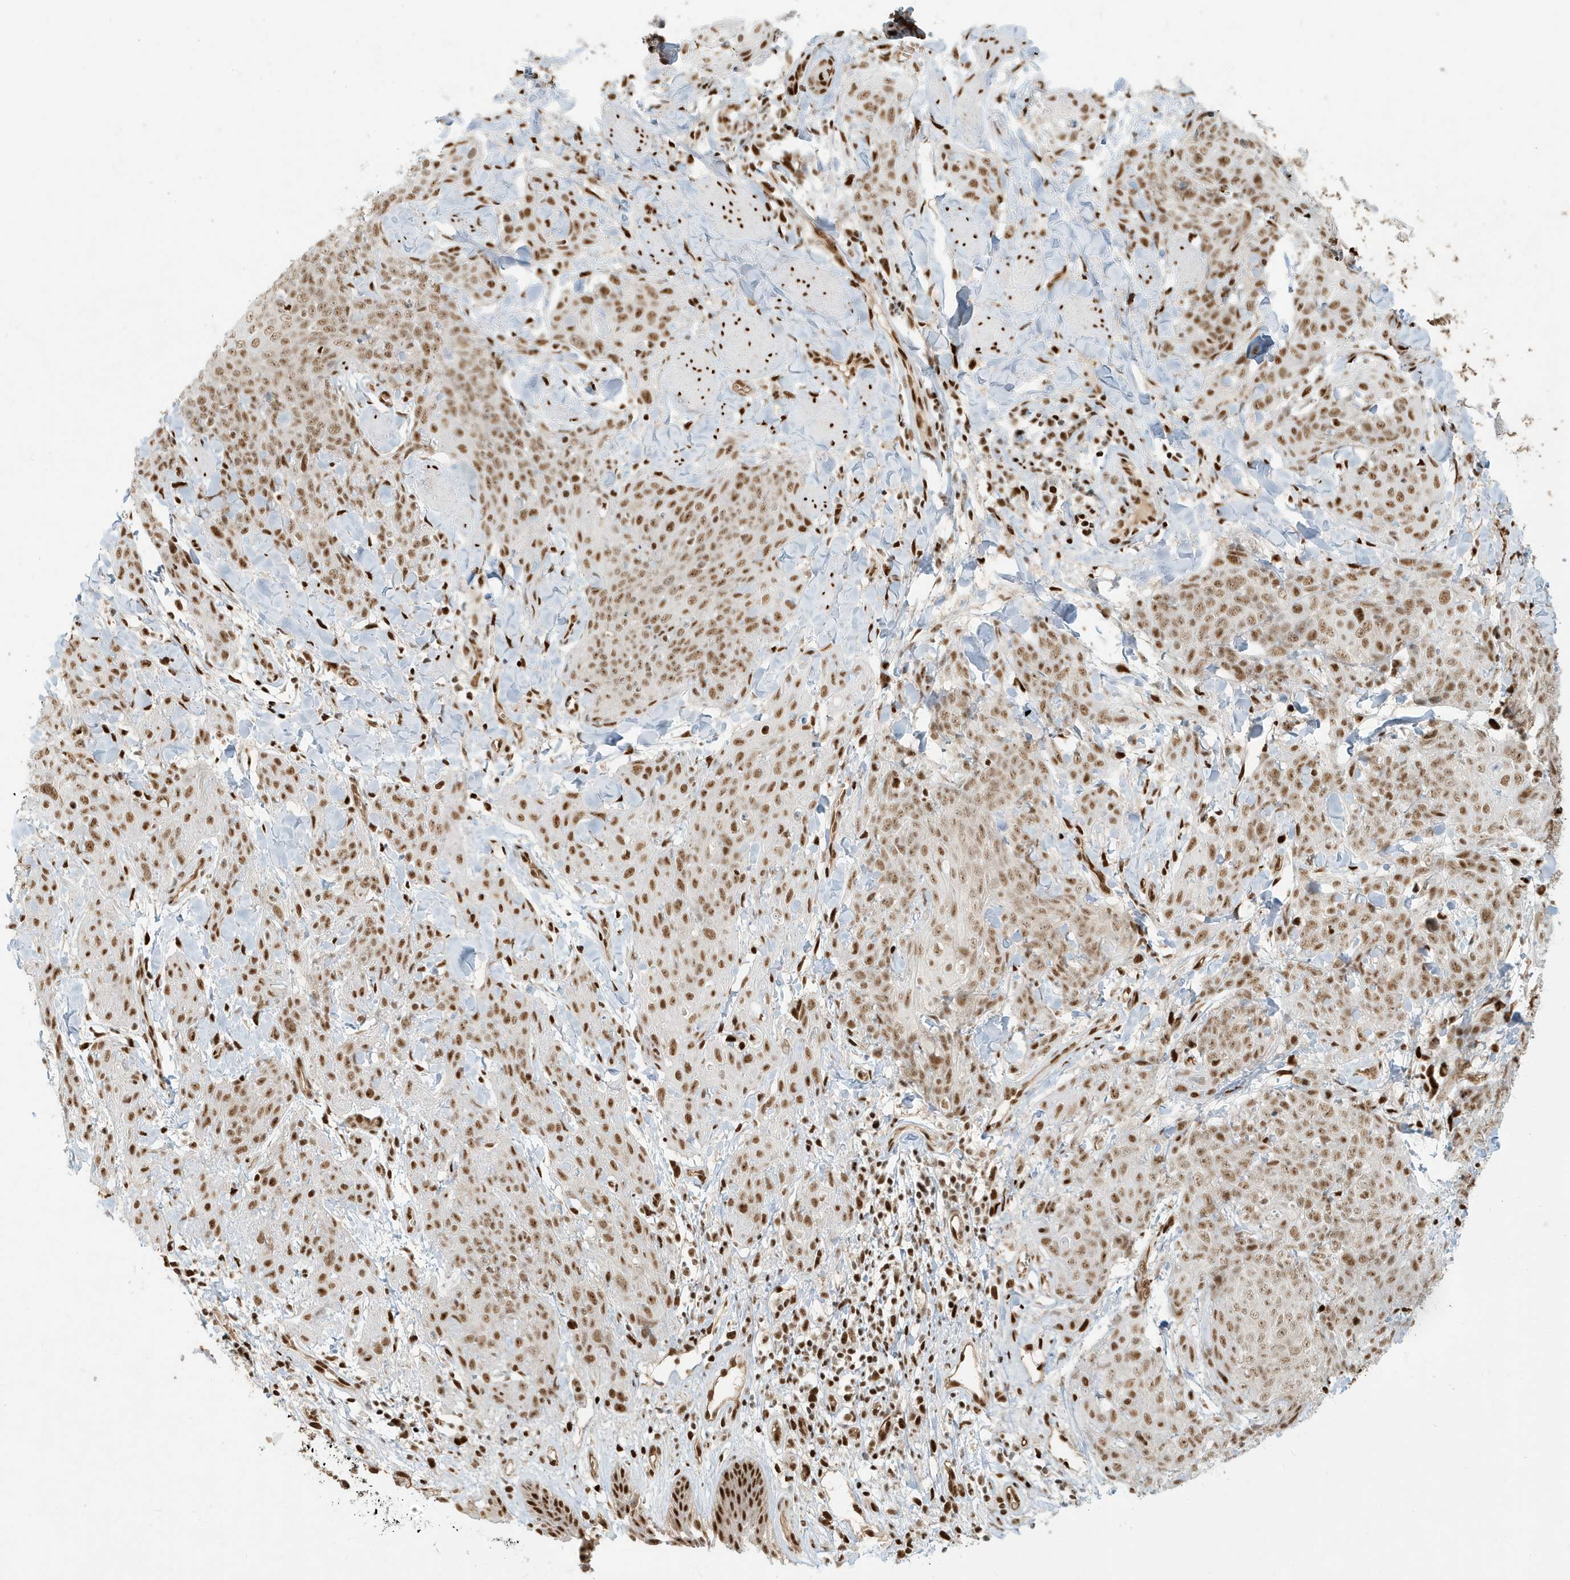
{"staining": {"intensity": "moderate", "quantity": ">75%", "location": "nuclear"}, "tissue": "skin cancer", "cell_type": "Tumor cells", "image_type": "cancer", "snomed": [{"axis": "morphology", "description": "Squamous cell carcinoma, NOS"}, {"axis": "topography", "description": "Skin"}, {"axis": "topography", "description": "Vulva"}], "caption": "Immunohistochemical staining of human skin cancer demonstrates medium levels of moderate nuclear protein staining in approximately >75% of tumor cells.", "gene": "CKS2", "patient": {"sex": "female", "age": 85}}